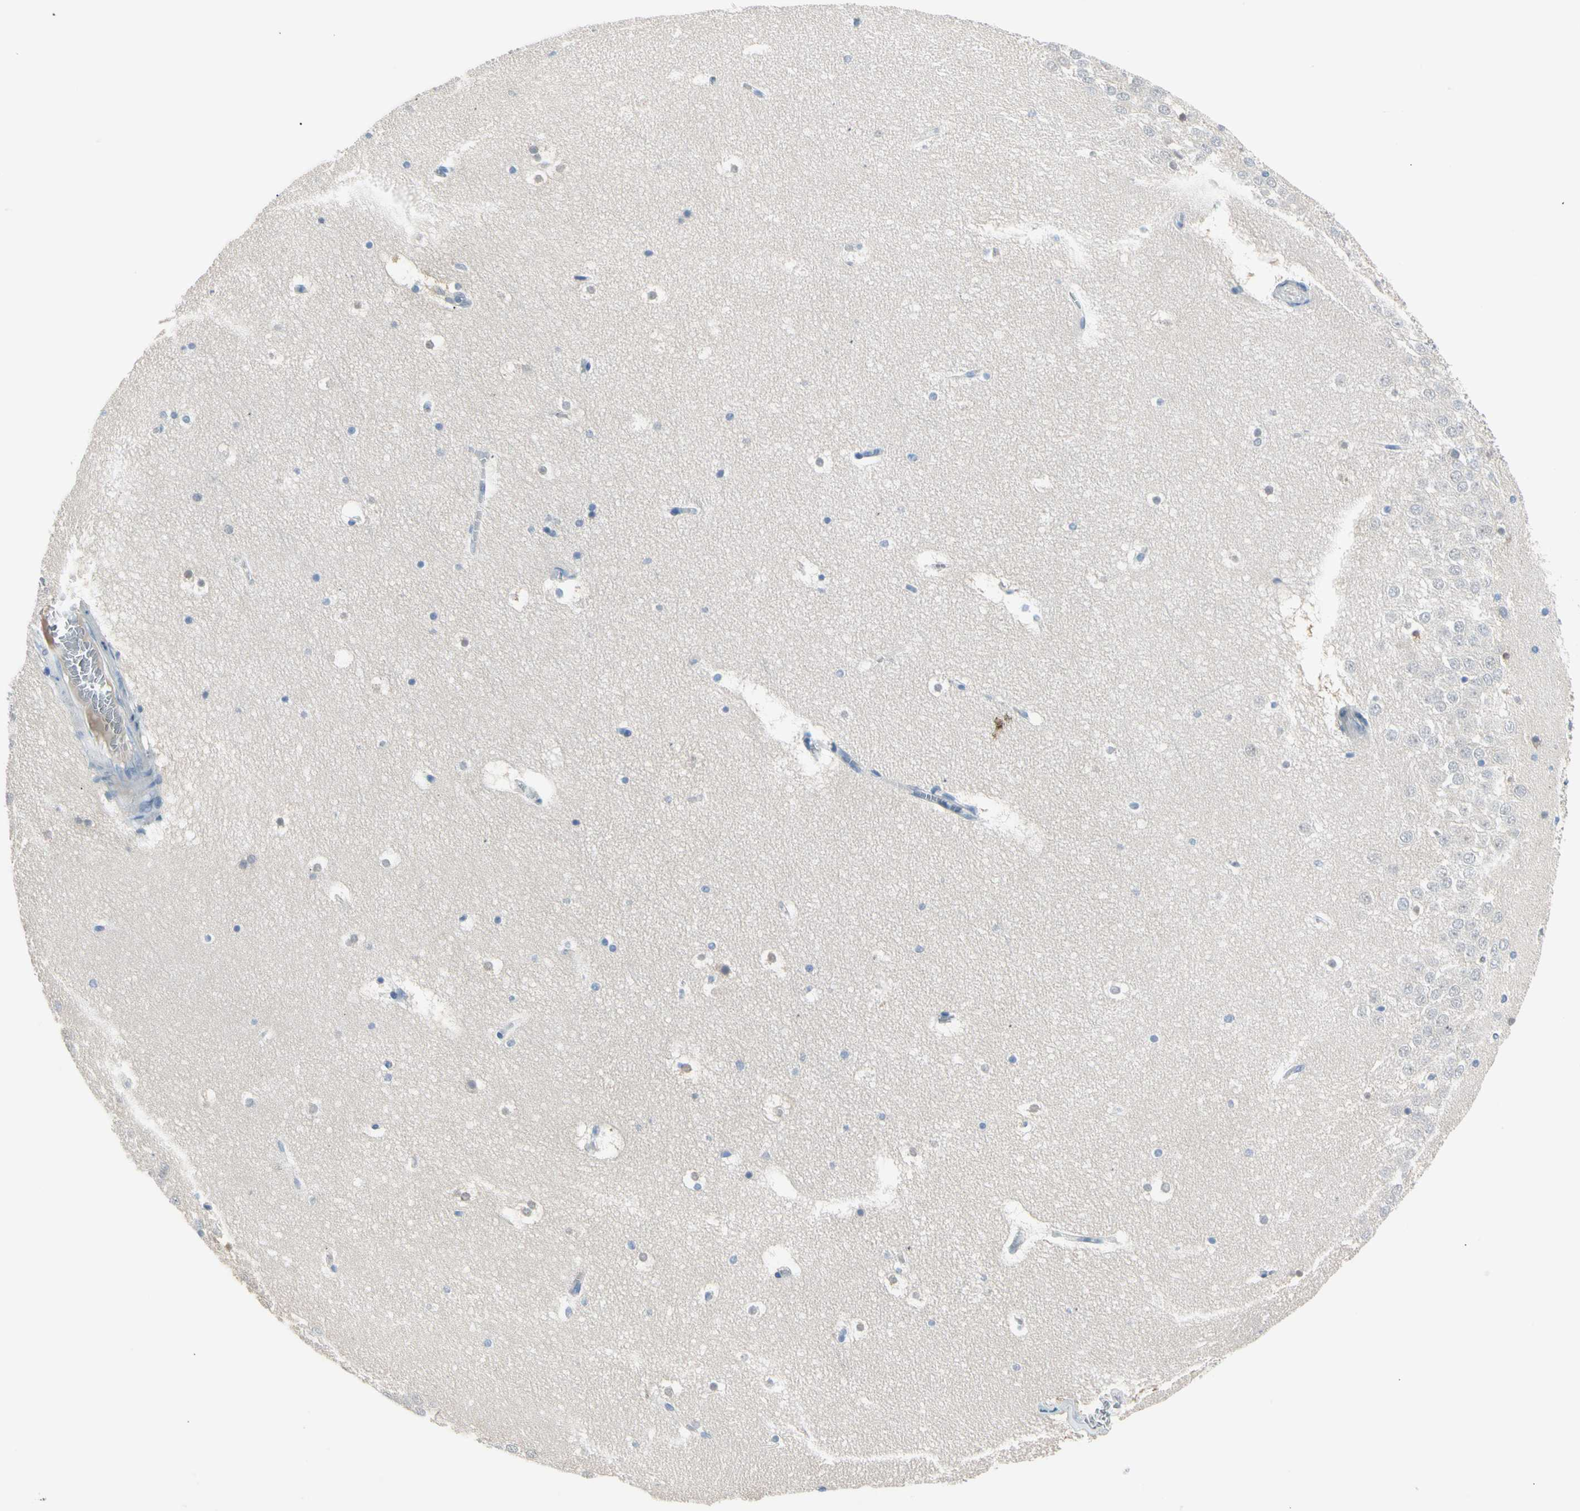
{"staining": {"intensity": "negative", "quantity": "none", "location": "none"}, "tissue": "hippocampus", "cell_type": "Glial cells", "image_type": "normal", "snomed": [{"axis": "morphology", "description": "Normal tissue, NOS"}, {"axis": "topography", "description": "Hippocampus"}], "caption": "Immunohistochemistry of benign hippocampus shows no expression in glial cells.", "gene": "MARK1", "patient": {"sex": "male", "age": 45}}